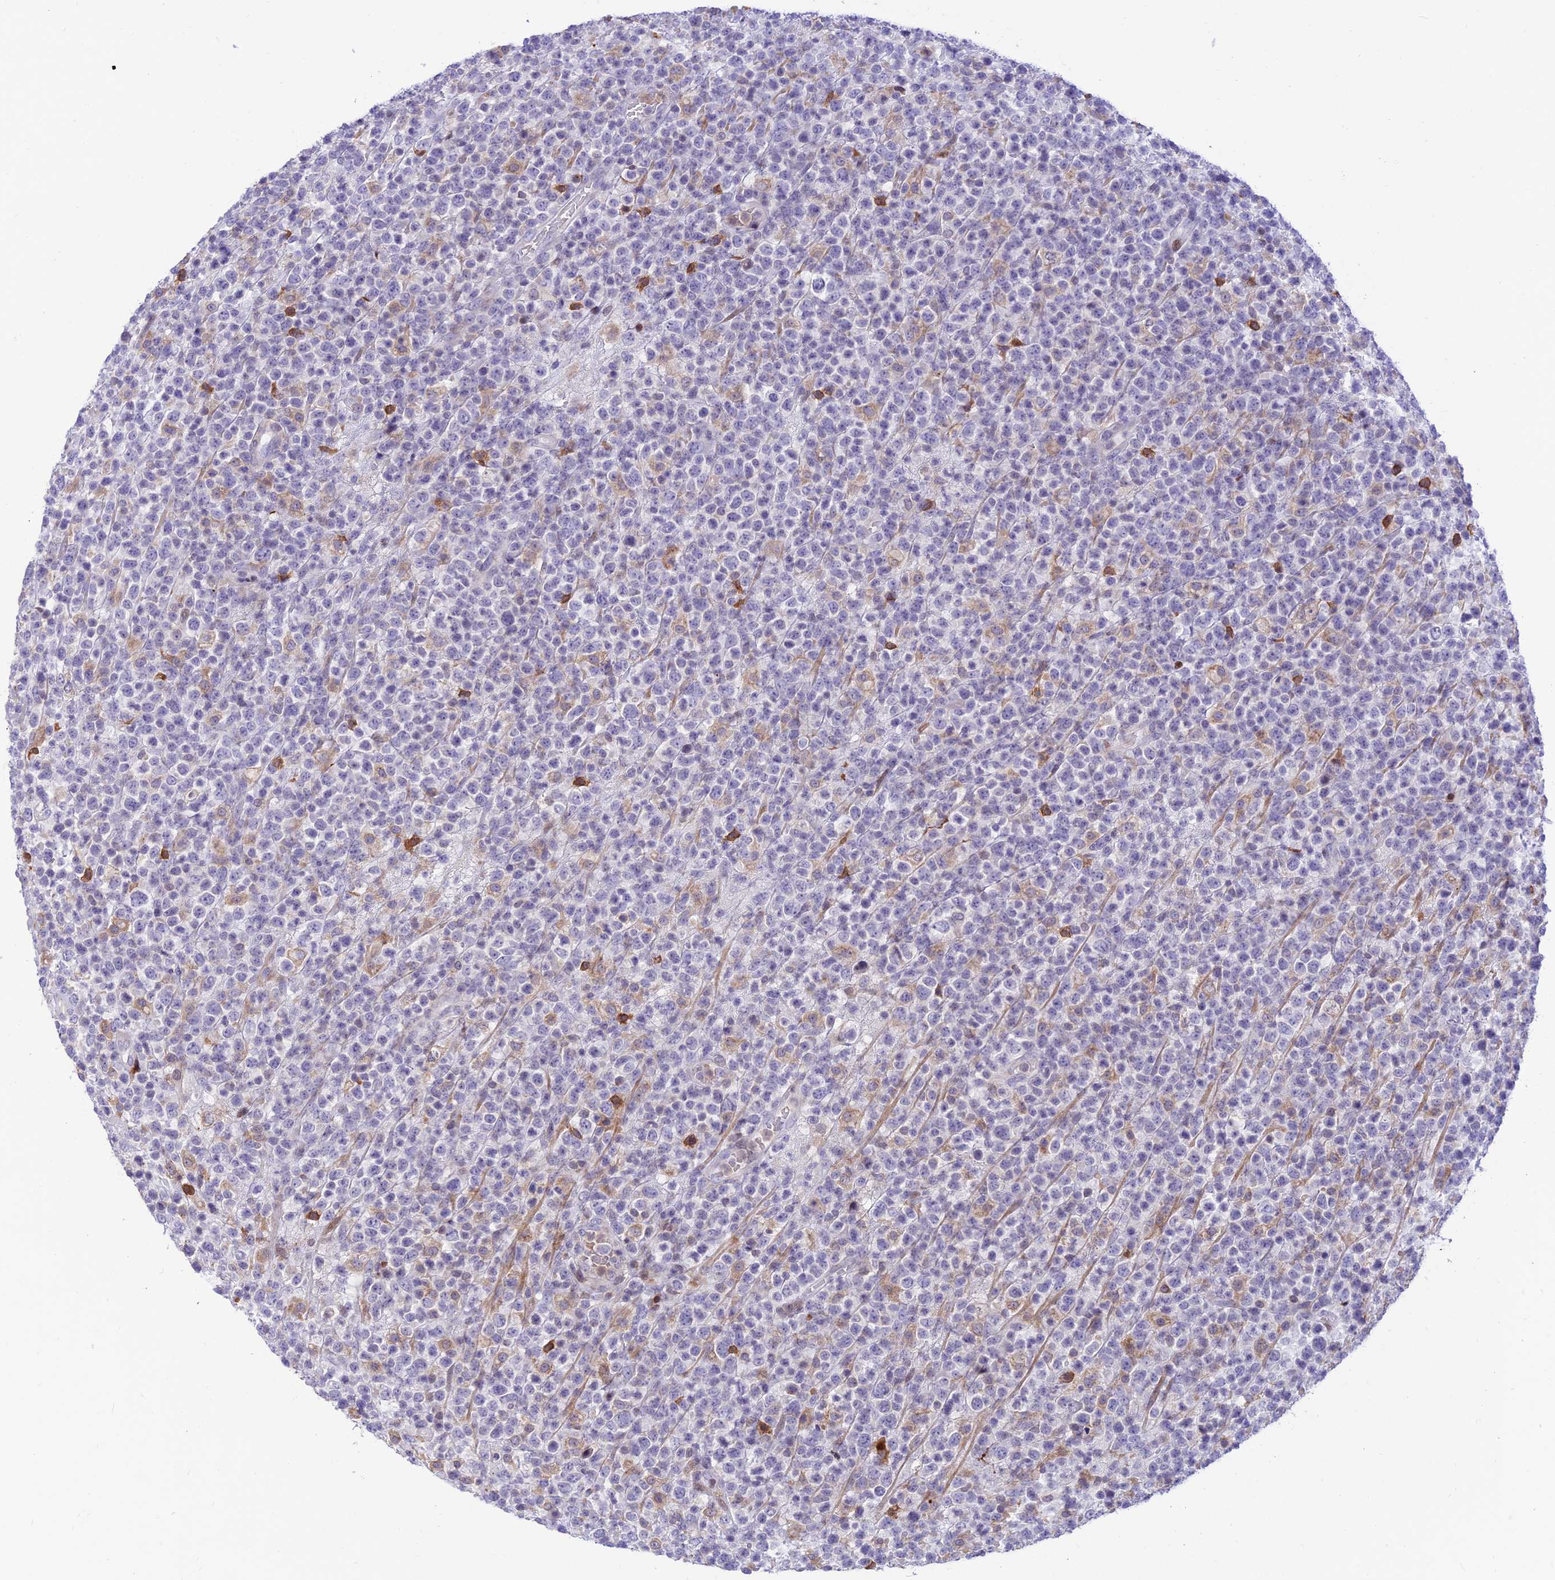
{"staining": {"intensity": "negative", "quantity": "none", "location": "none"}, "tissue": "lymphoma", "cell_type": "Tumor cells", "image_type": "cancer", "snomed": [{"axis": "morphology", "description": "Malignant lymphoma, non-Hodgkin's type, High grade"}, {"axis": "topography", "description": "Colon"}], "caption": "Tumor cells show no significant protein expression in lymphoma. (Stains: DAB (3,3'-diaminobenzidine) immunohistochemistry with hematoxylin counter stain, Microscopy: brightfield microscopy at high magnification).", "gene": "FAM186B", "patient": {"sex": "female", "age": 53}}